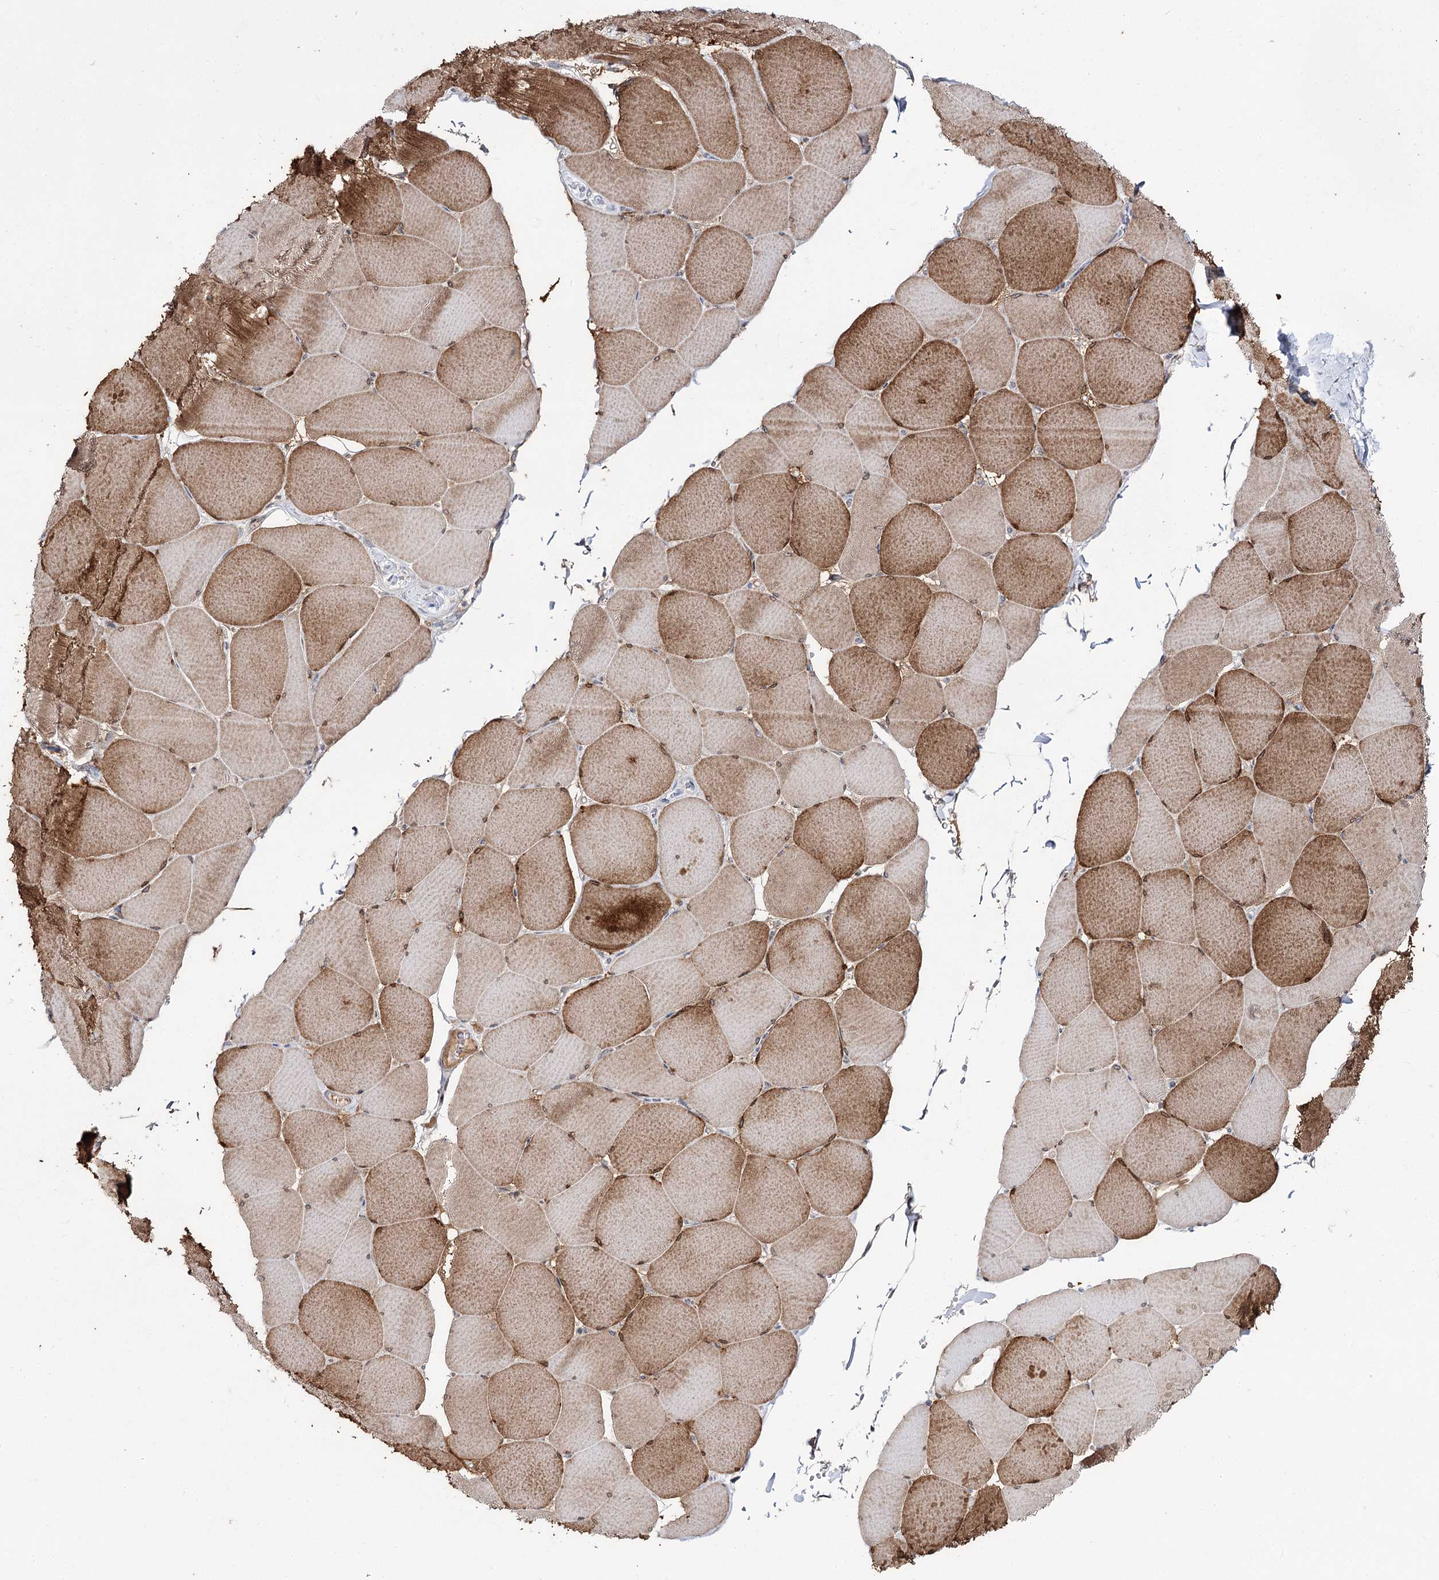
{"staining": {"intensity": "moderate", "quantity": ">75%", "location": "cytoplasmic/membranous"}, "tissue": "skeletal muscle", "cell_type": "Myocytes", "image_type": "normal", "snomed": [{"axis": "morphology", "description": "Normal tissue, NOS"}, {"axis": "topography", "description": "Skeletal muscle"}, {"axis": "topography", "description": "Head-Neck"}], "caption": "This is an image of IHC staining of benign skeletal muscle, which shows moderate expression in the cytoplasmic/membranous of myocytes.", "gene": "C11orf80", "patient": {"sex": "male", "age": 66}}